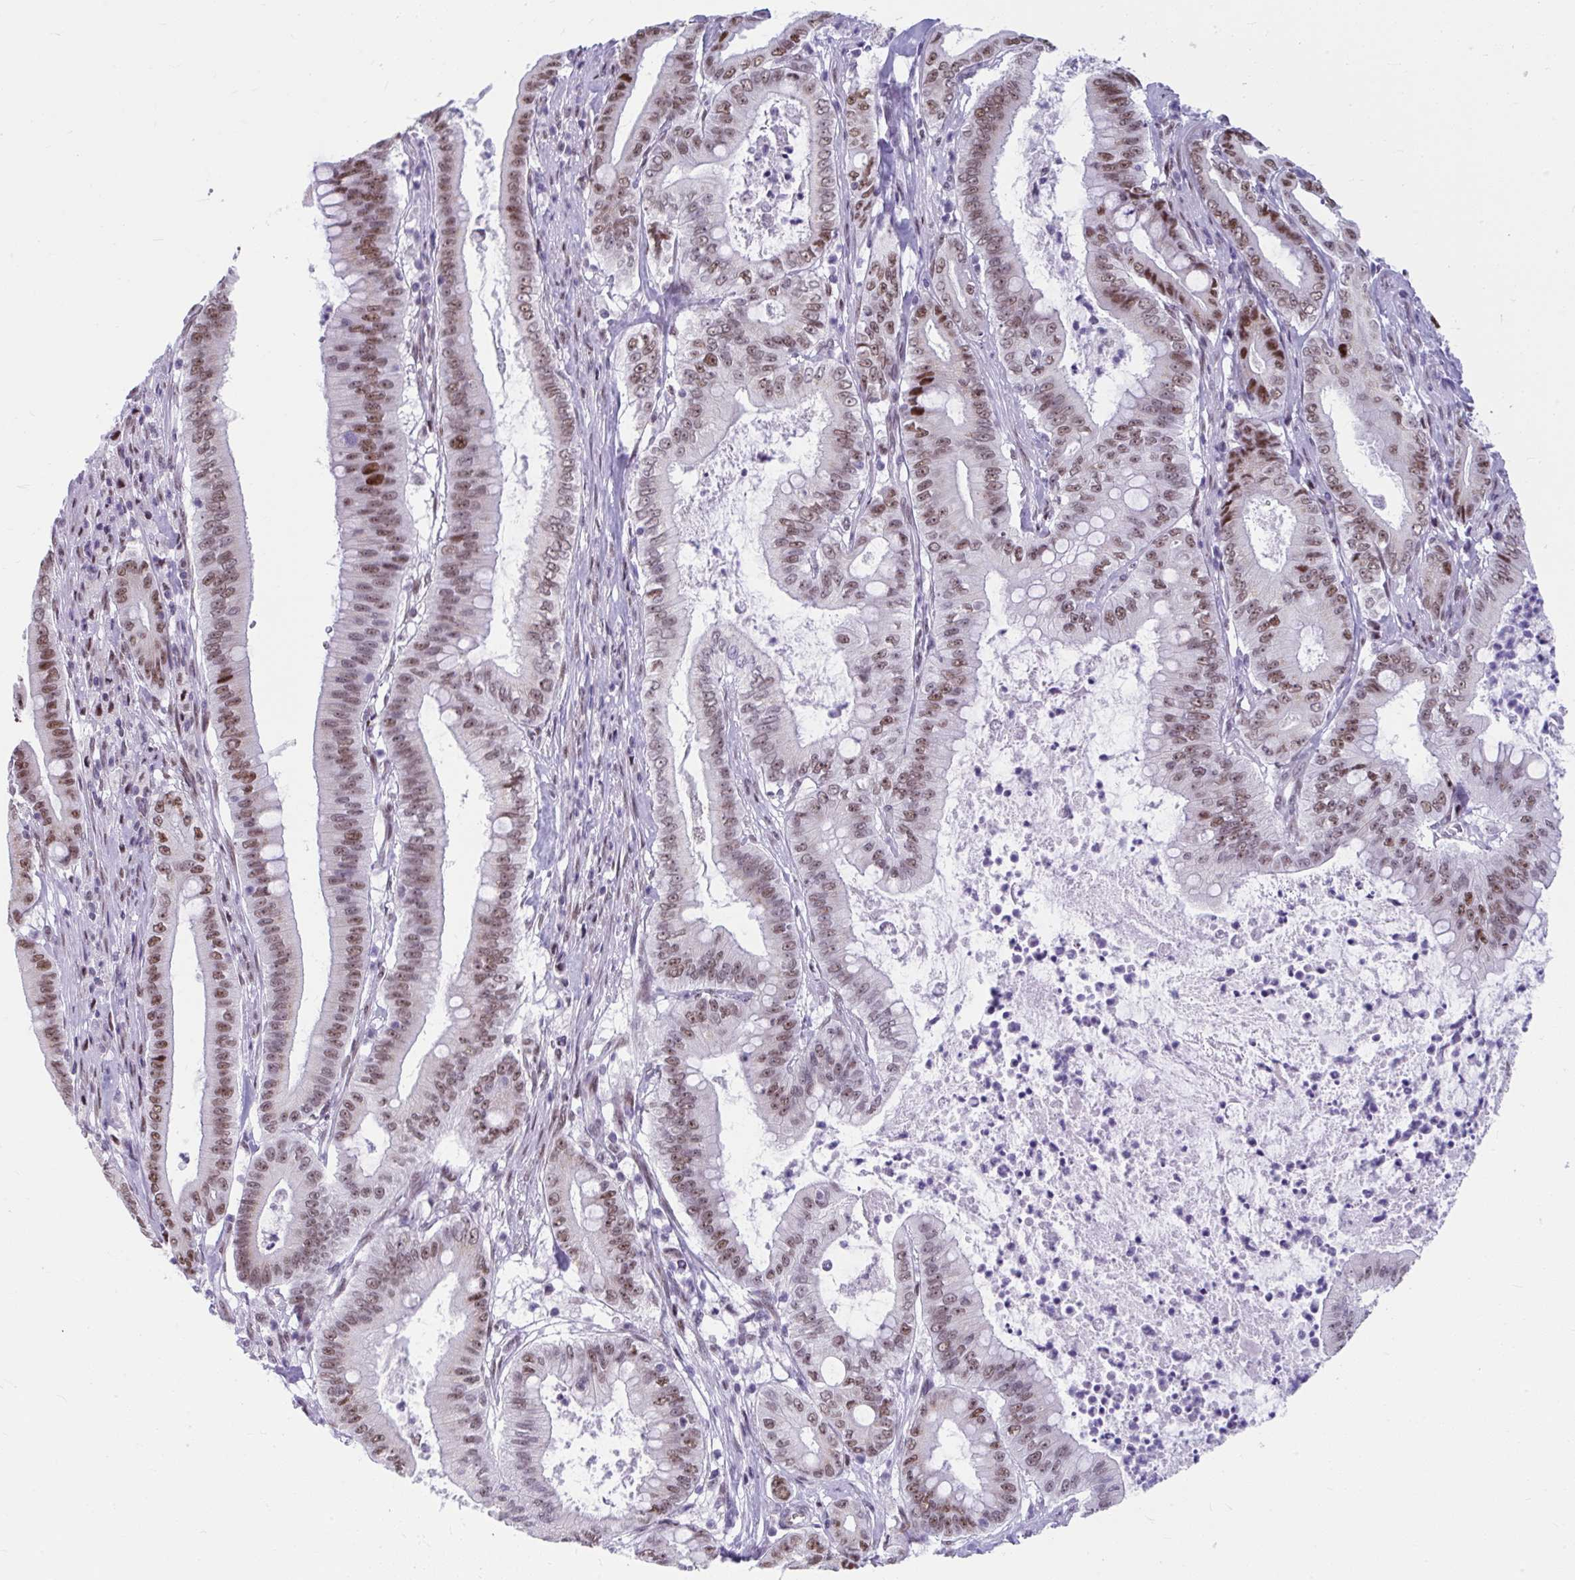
{"staining": {"intensity": "moderate", "quantity": ">75%", "location": "nuclear"}, "tissue": "pancreatic cancer", "cell_type": "Tumor cells", "image_type": "cancer", "snomed": [{"axis": "morphology", "description": "Adenocarcinoma, NOS"}, {"axis": "topography", "description": "Pancreas"}], "caption": "Pancreatic cancer stained with DAB IHC demonstrates medium levels of moderate nuclear expression in about >75% of tumor cells.", "gene": "SLC35C2", "patient": {"sex": "male", "age": 71}}